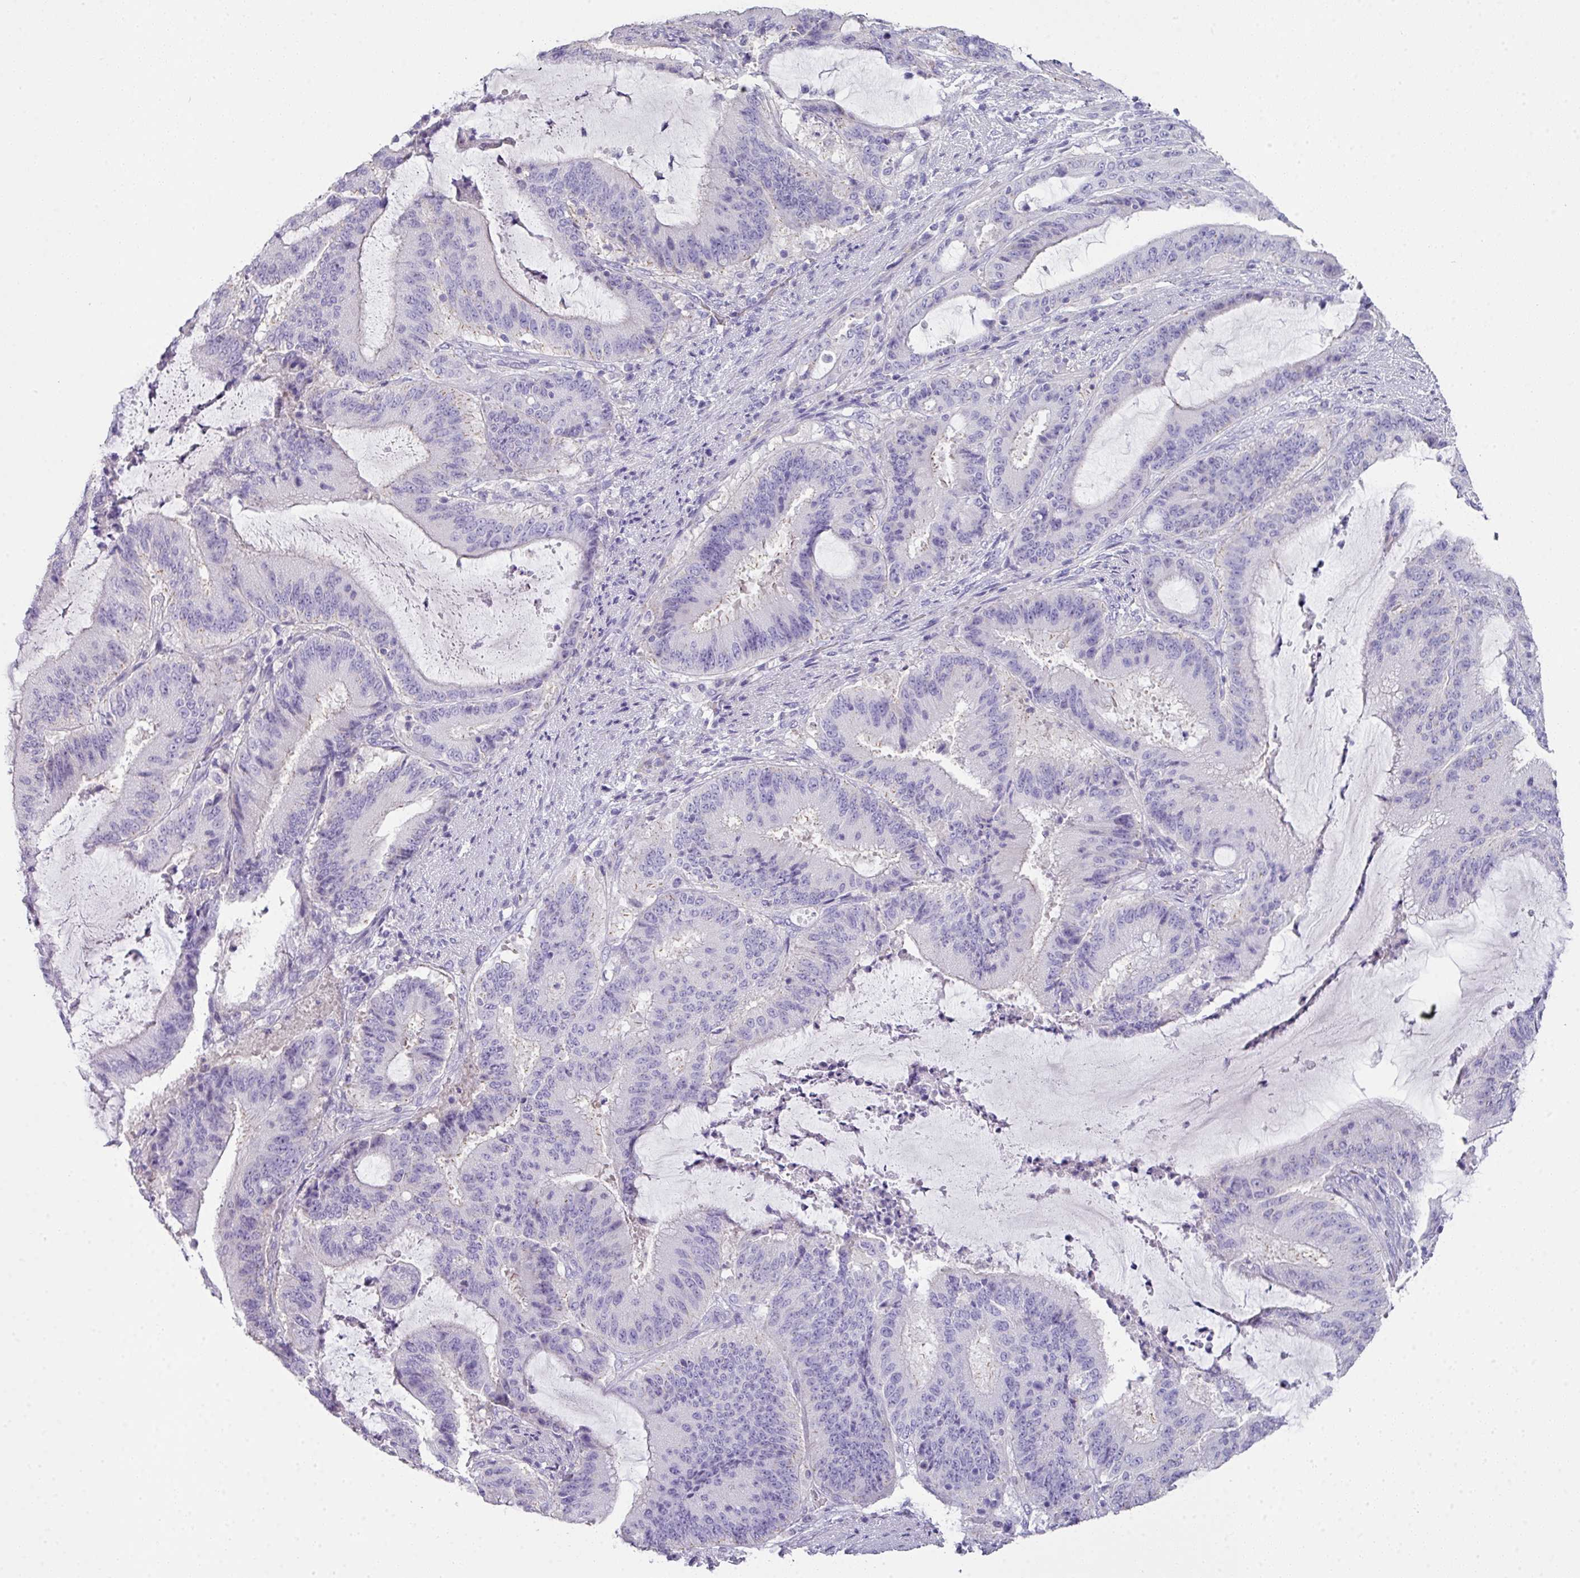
{"staining": {"intensity": "negative", "quantity": "none", "location": "none"}, "tissue": "liver cancer", "cell_type": "Tumor cells", "image_type": "cancer", "snomed": [{"axis": "morphology", "description": "Normal tissue, NOS"}, {"axis": "morphology", "description": "Cholangiocarcinoma"}, {"axis": "topography", "description": "Liver"}, {"axis": "topography", "description": "Peripheral nerve tissue"}], "caption": "Immunohistochemistry histopathology image of human liver cancer (cholangiocarcinoma) stained for a protein (brown), which shows no staining in tumor cells.", "gene": "GLI4", "patient": {"sex": "female", "age": 73}}